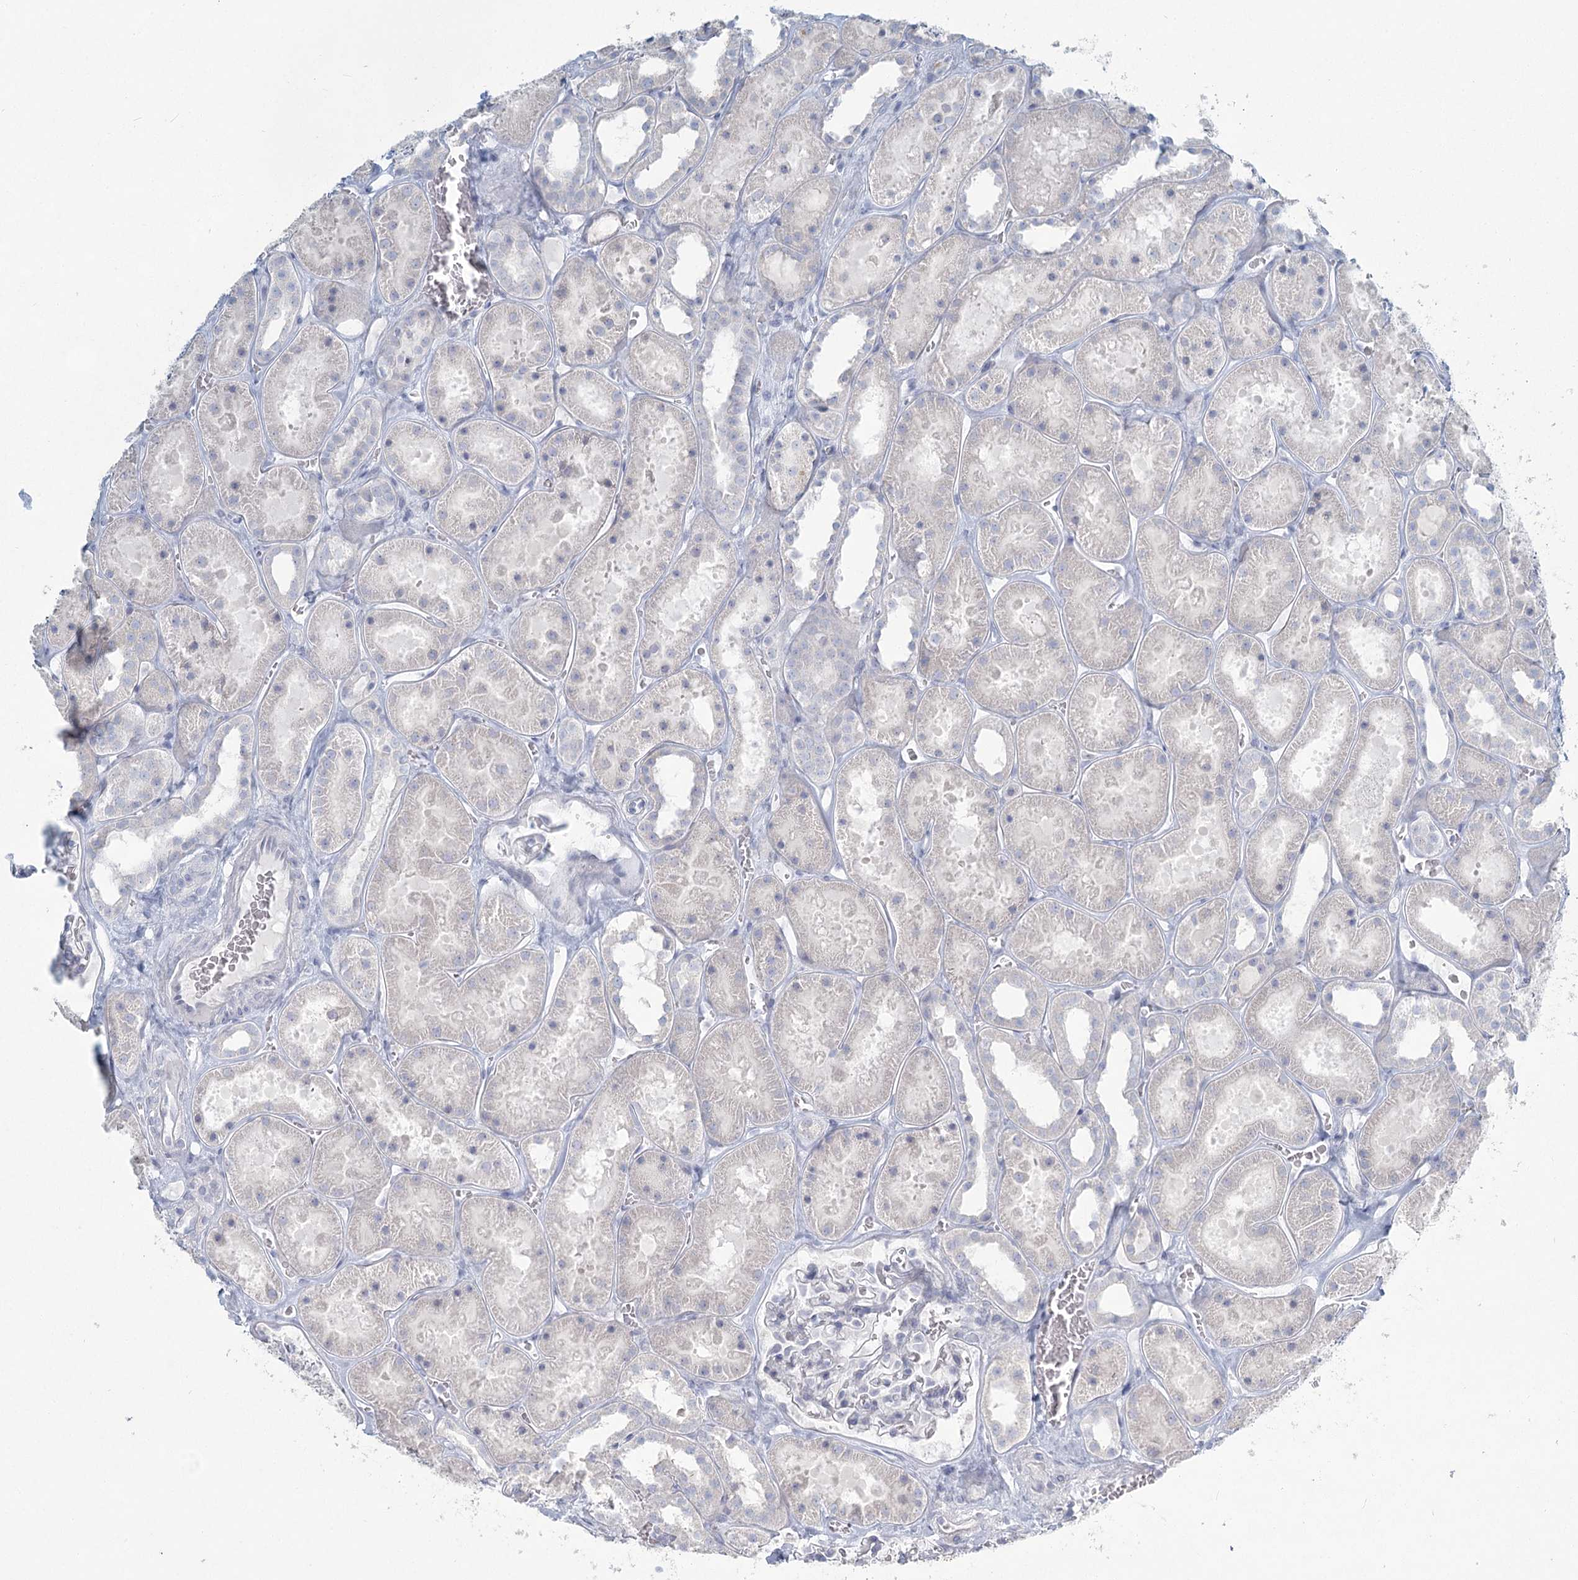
{"staining": {"intensity": "negative", "quantity": "none", "location": "none"}, "tissue": "kidney", "cell_type": "Cells in glomeruli", "image_type": "normal", "snomed": [{"axis": "morphology", "description": "Normal tissue, NOS"}, {"axis": "topography", "description": "Kidney"}], "caption": "High power microscopy photomicrograph of an immunohistochemistry (IHC) histopathology image of normal kidney, revealing no significant expression in cells in glomeruli.", "gene": "LRP2BP", "patient": {"sex": "female", "age": 41}}